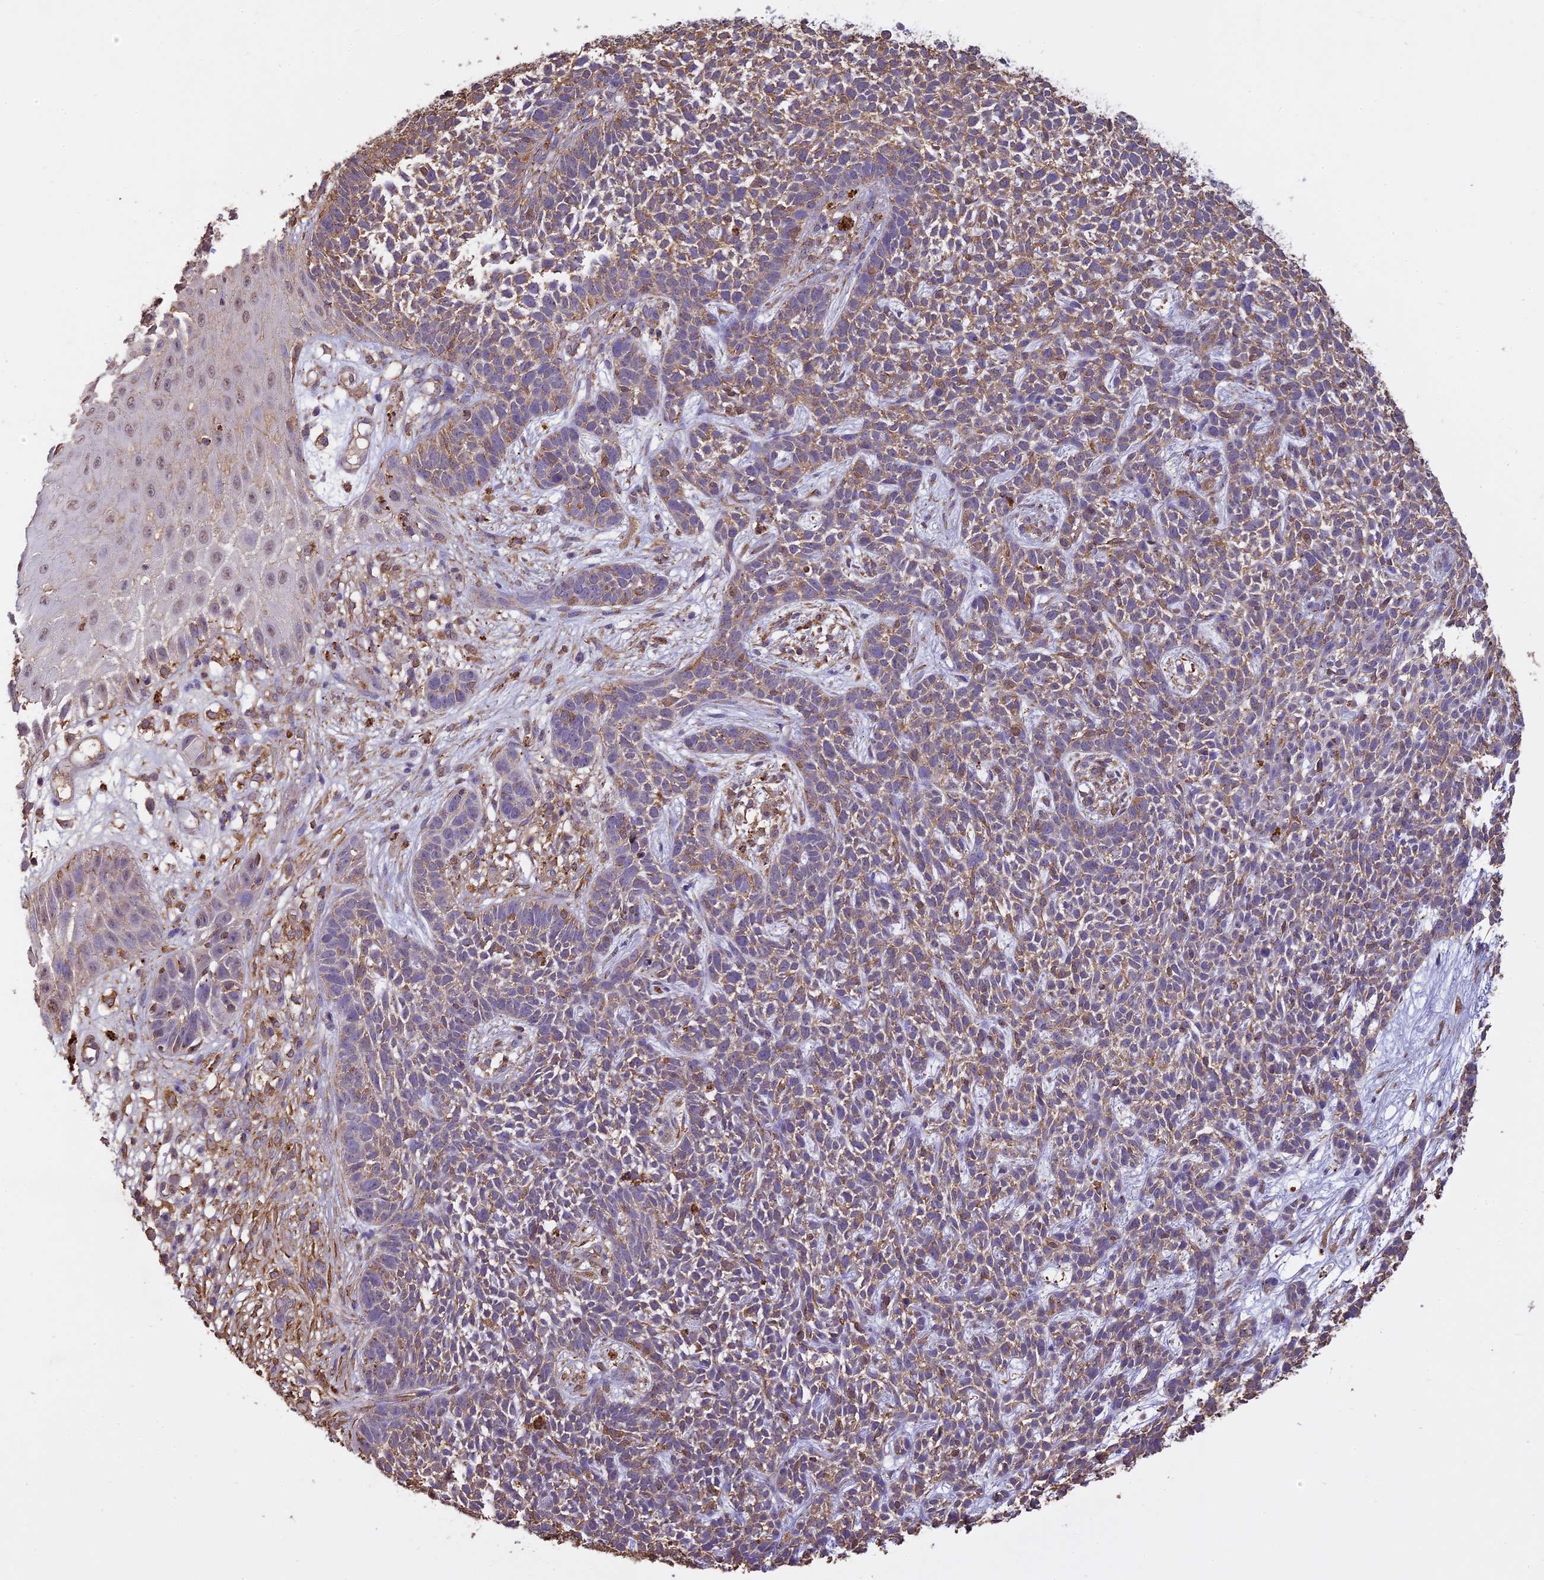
{"staining": {"intensity": "moderate", "quantity": "25%-75%", "location": "cytoplasmic/membranous"}, "tissue": "skin cancer", "cell_type": "Tumor cells", "image_type": "cancer", "snomed": [{"axis": "morphology", "description": "Basal cell carcinoma"}, {"axis": "topography", "description": "Skin"}], "caption": "High-magnification brightfield microscopy of skin basal cell carcinoma stained with DAB (brown) and counterstained with hematoxylin (blue). tumor cells exhibit moderate cytoplasmic/membranous expression is present in about25%-75% of cells.", "gene": "ARHGAP19", "patient": {"sex": "female", "age": 84}}